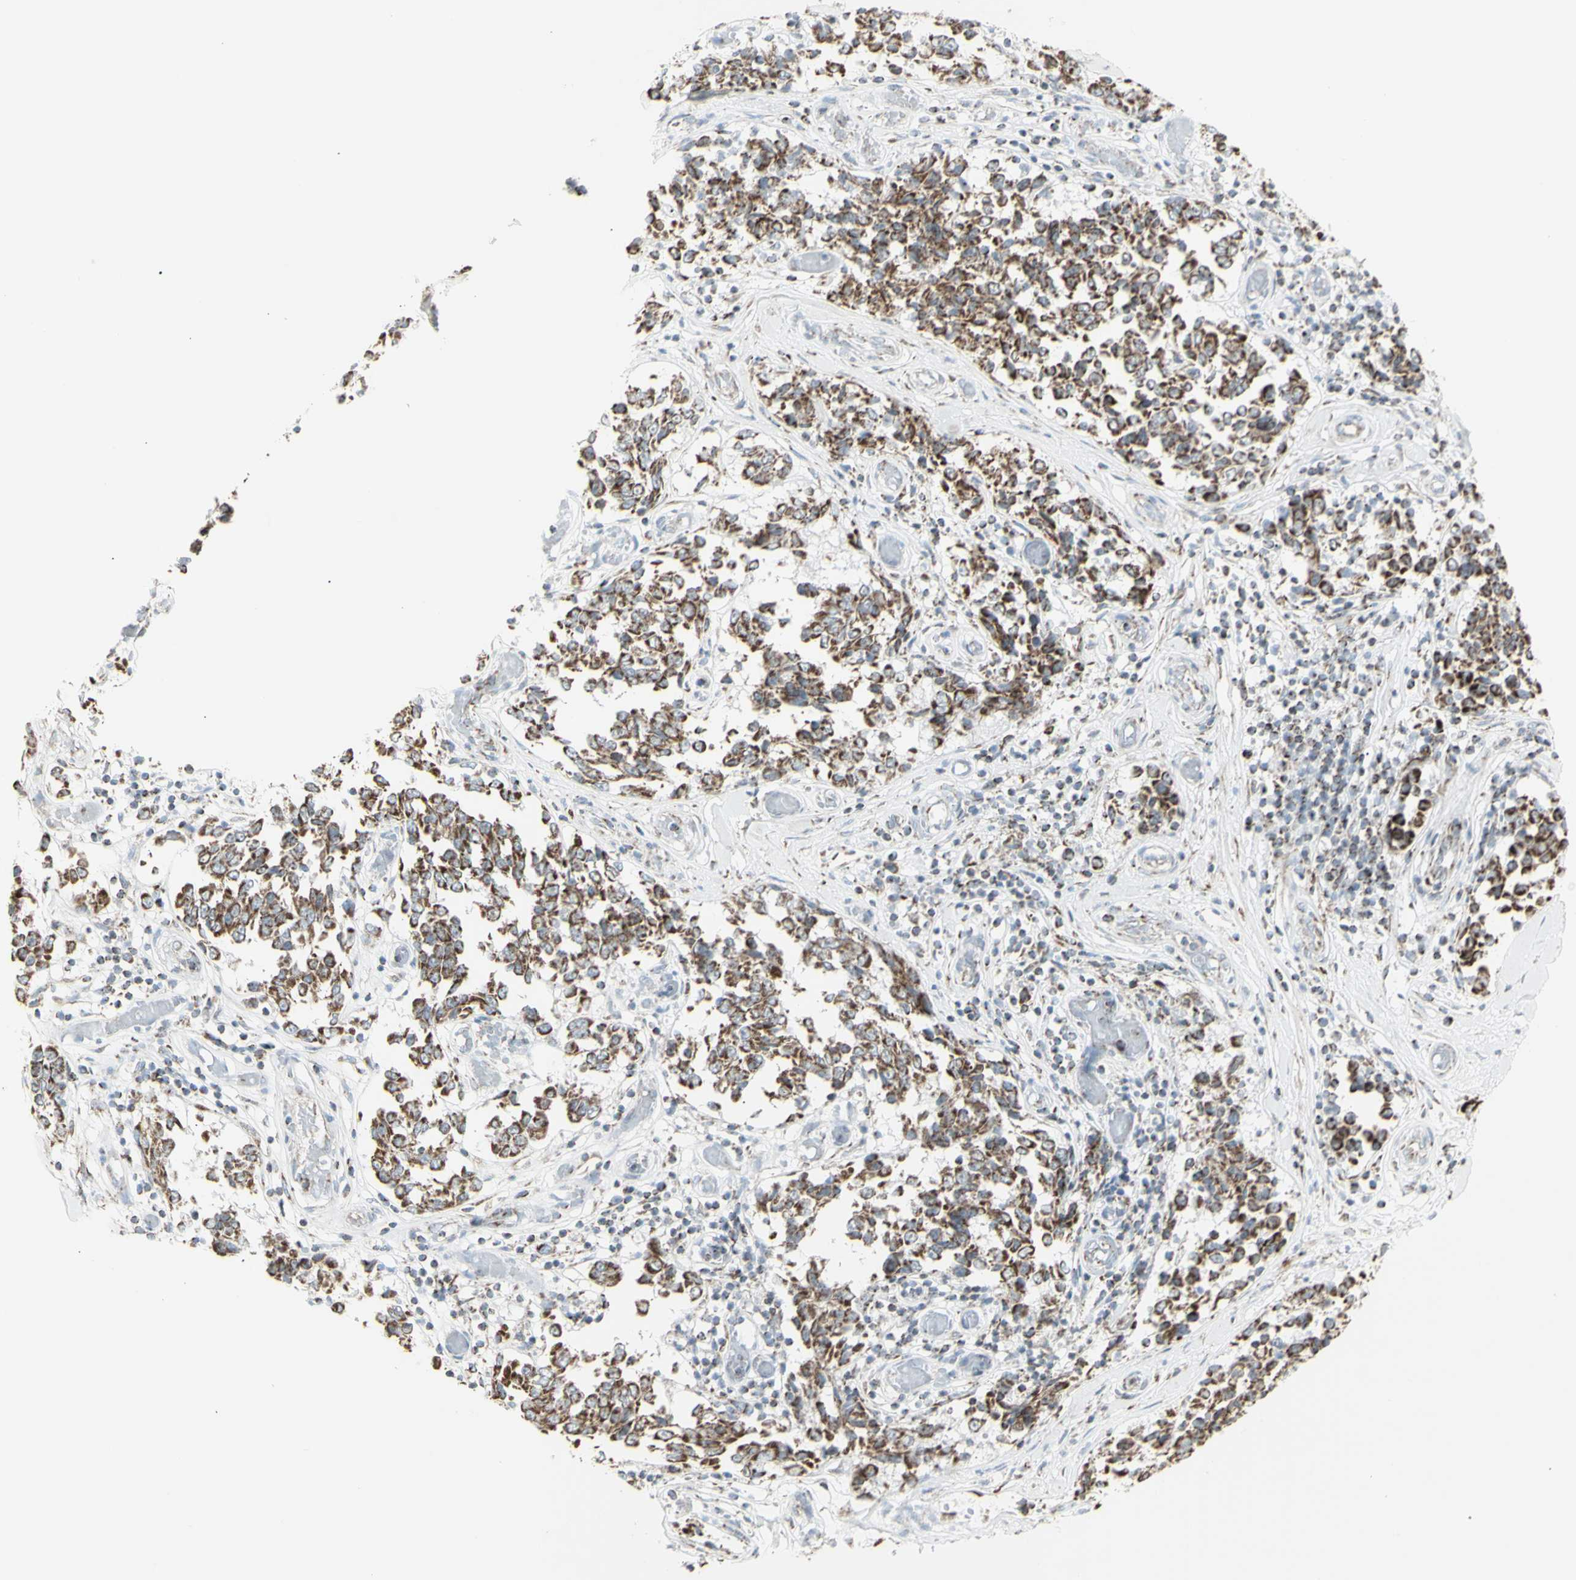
{"staining": {"intensity": "strong", "quantity": ">75%", "location": "cytoplasmic/membranous"}, "tissue": "melanoma", "cell_type": "Tumor cells", "image_type": "cancer", "snomed": [{"axis": "morphology", "description": "Malignant melanoma, NOS"}, {"axis": "topography", "description": "Skin"}], "caption": "Tumor cells exhibit high levels of strong cytoplasmic/membranous positivity in approximately >75% of cells in malignant melanoma. (IHC, brightfield microscopy, high magnification).", "gene": "PLGRKT", "patient": {"sex": "female", "age": 64}}